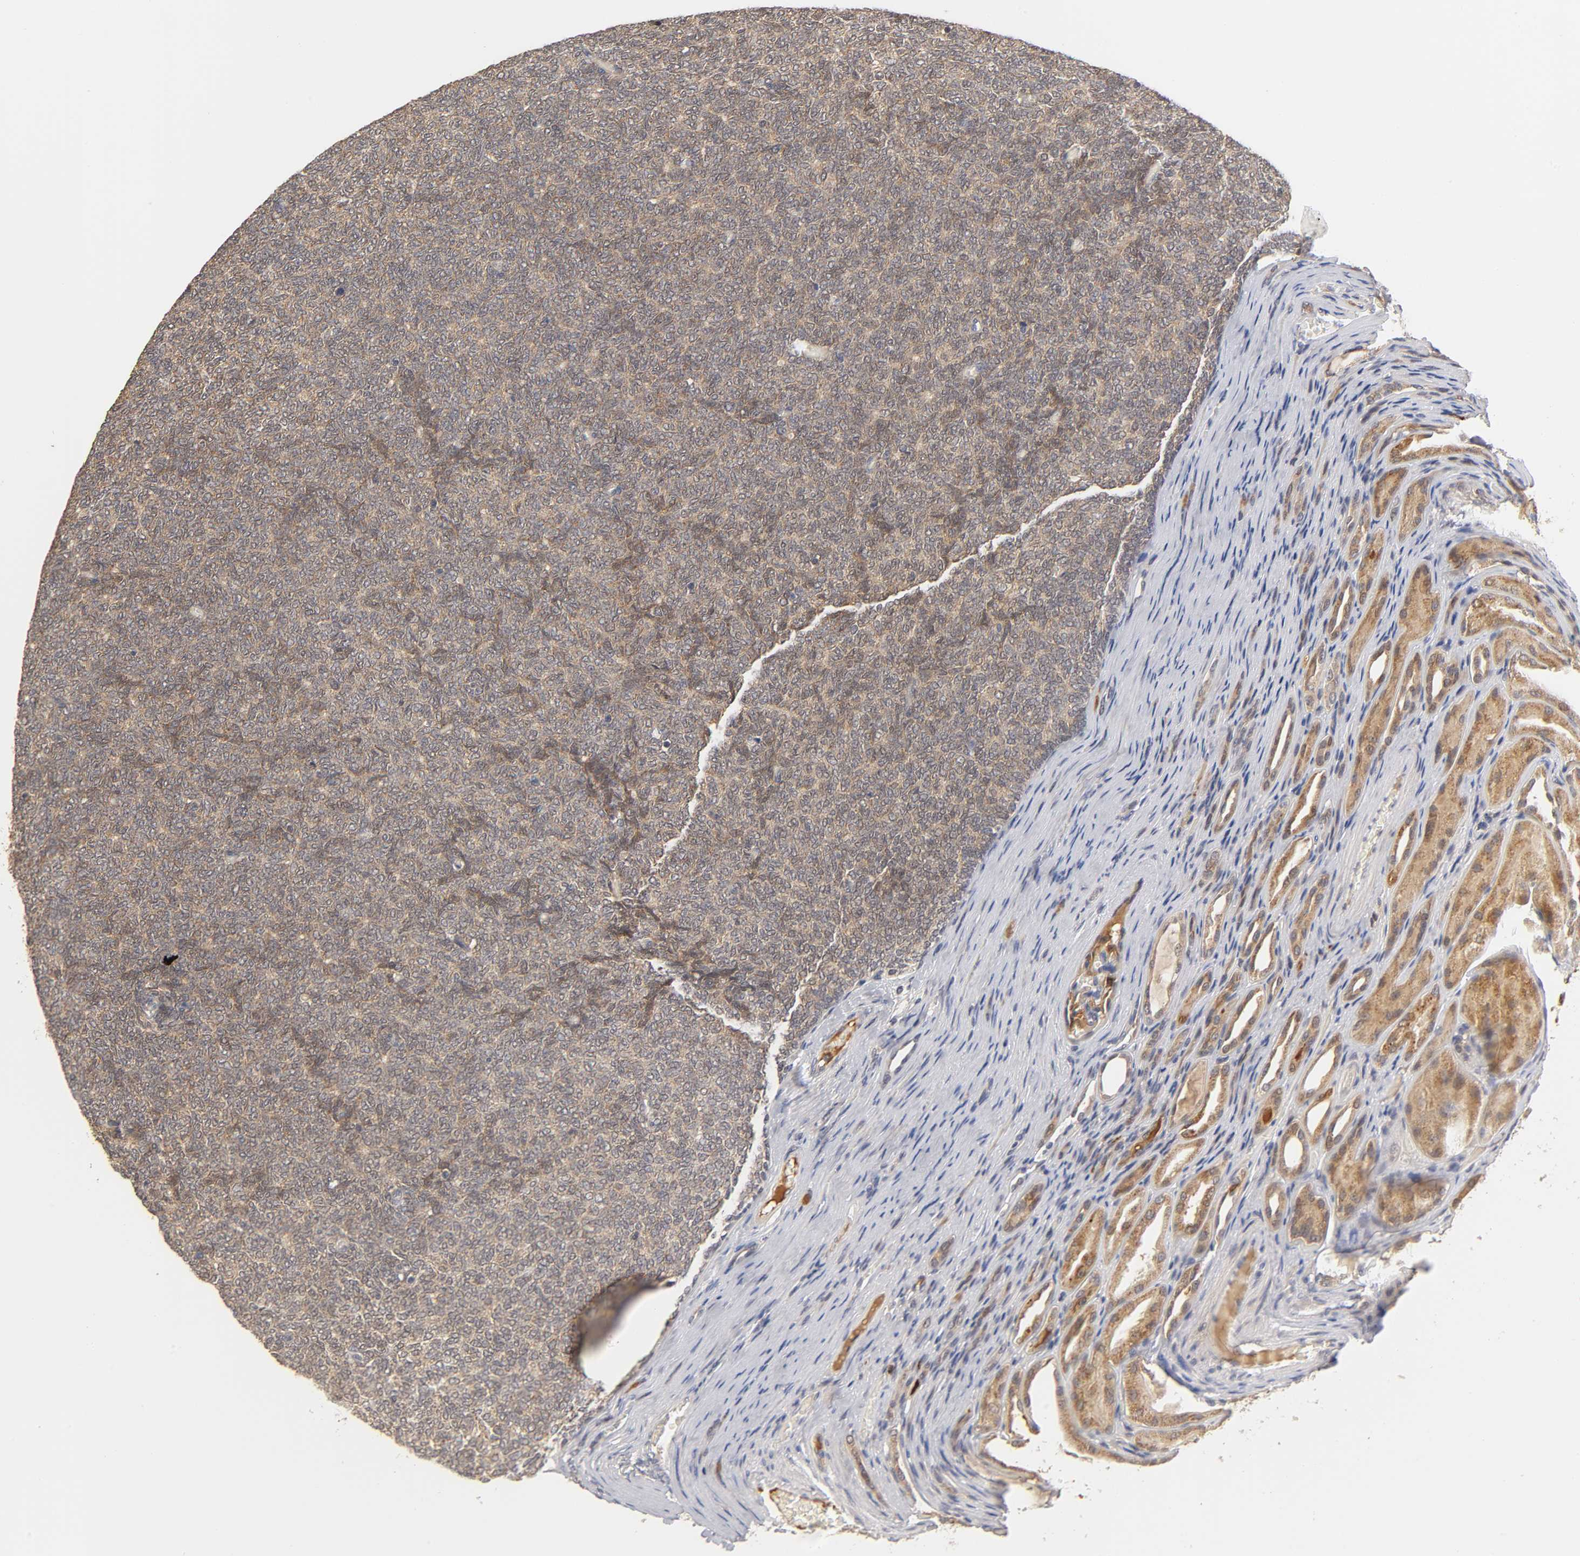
{"staining": {"intensity": "weak", "quantity": ">75%", "location": "cytoplasmic/membranous"}, "tissue": "renal cancer", "cell_type": "Tumor cells", "image_type": "cancer", "snomed": [{"axis": "morphology", "description": "Neoplasm, malignant, NOS"}, {"axis": "topography", "description": "Kidney"}], "caption": "This image demonstrates renal cancer stained with IHC to label a protein in brown. The cytoplasmic/membranous of tumor cells show weak positivity for the protein. Nuclei are counter-stained blue.", "gene": "GSTZ1", "patient": {"sex": "male", "age": 28}}